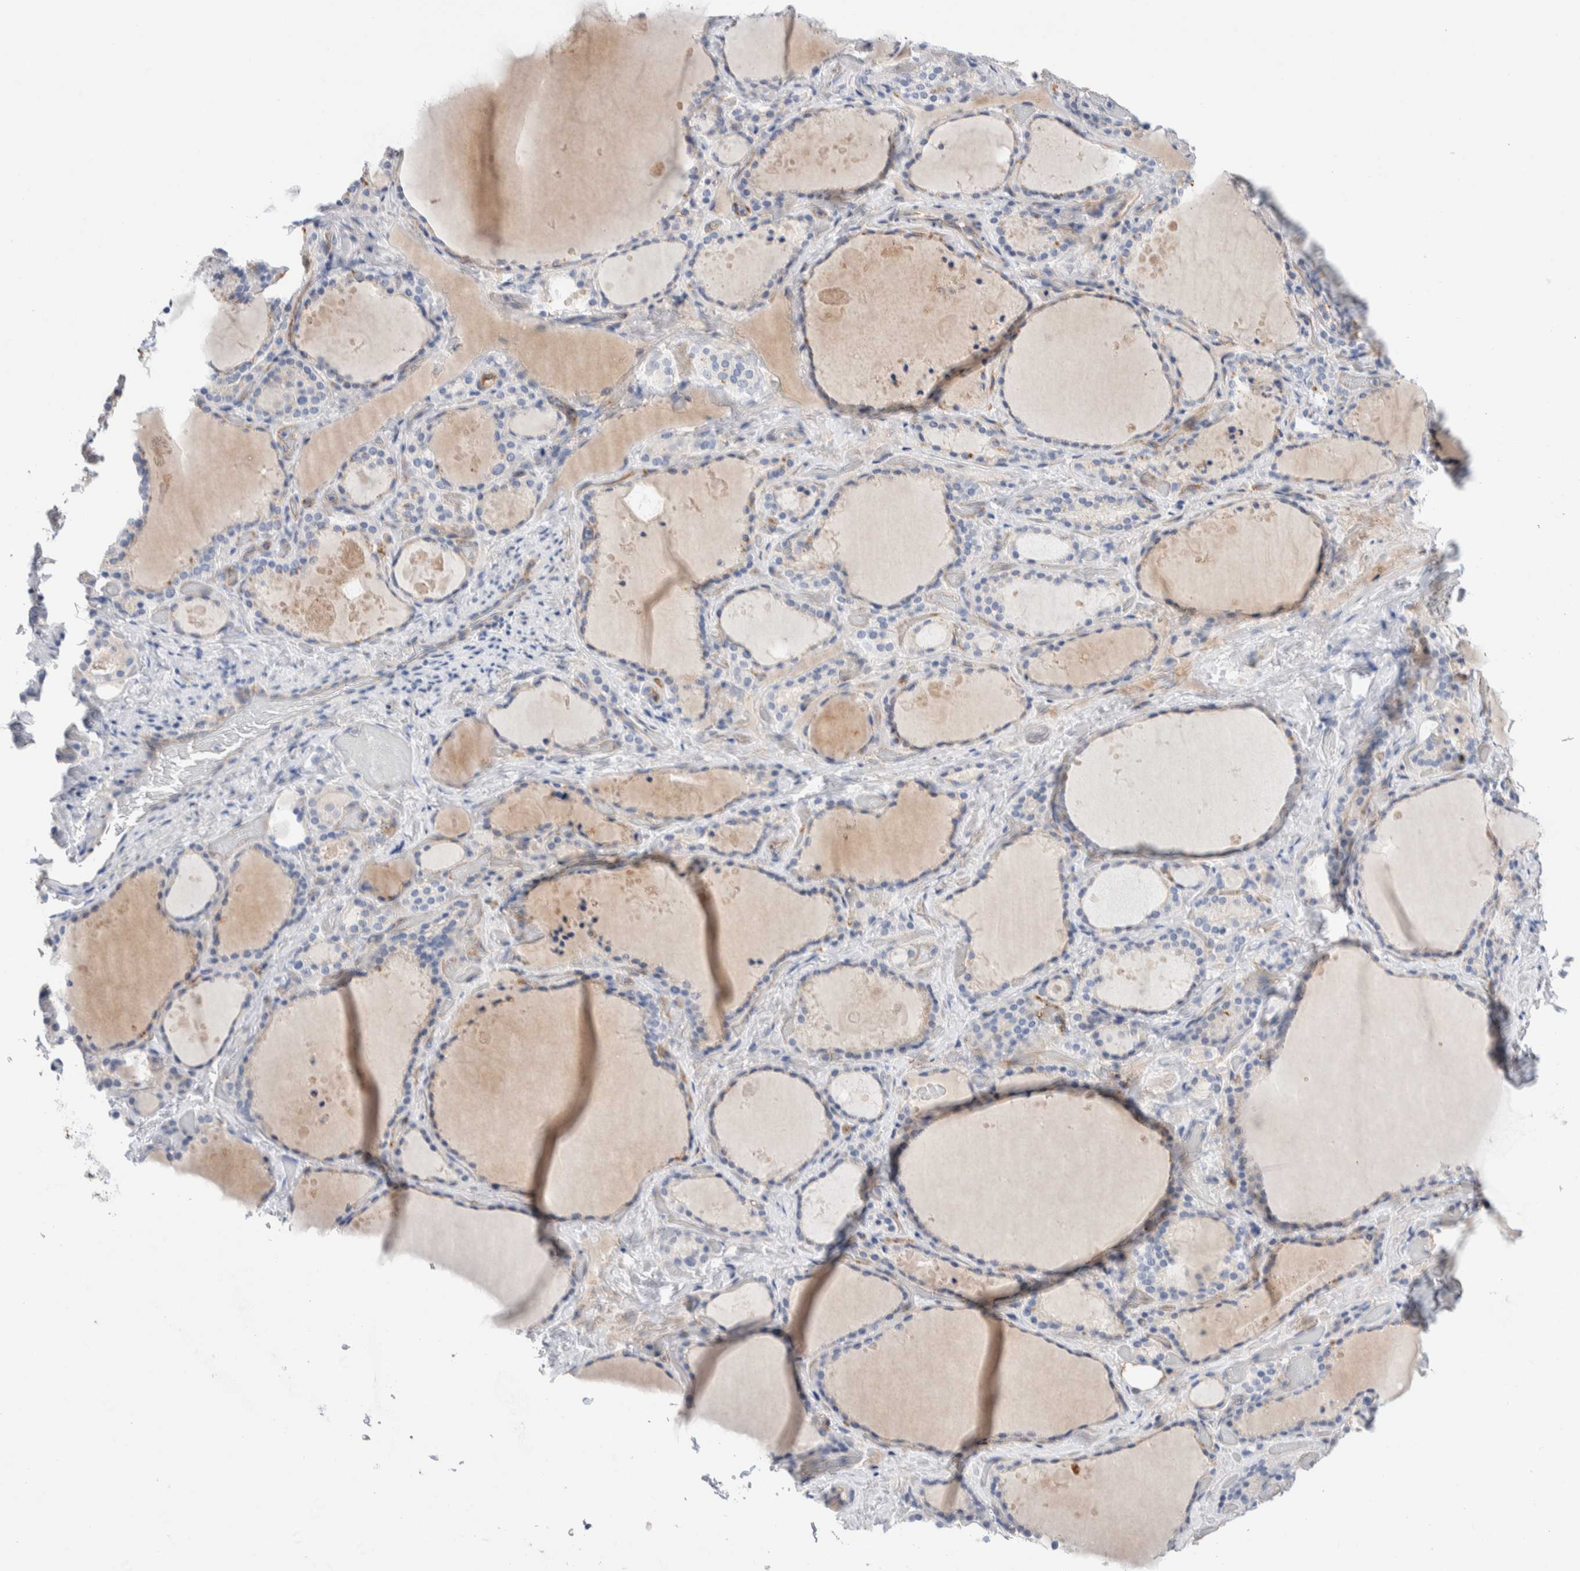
{"staining": {"intensity": "negative", "quantity": "none", "location": "none"}, "tissue": "thyroid gland", "cell_type": "Glandular cells", "image_type": "normal", "snomed": [{"axis": "morphology", "description": "Normal tissue, NOS"}, {"axis": "topography", "description": "Thyroid gland"}], "caption": "Glandular cells are negative for protein expression in normal human thyroid gland. Brightfield microscopy of immunohistochemistry (IHC) stained with DAB (3,3'-diaminobenzidine) (brown) and hematoxylin (blue), captured at high magnification.", "gene": "METRNL", "patient": {"sex": "female", "age": 44}}